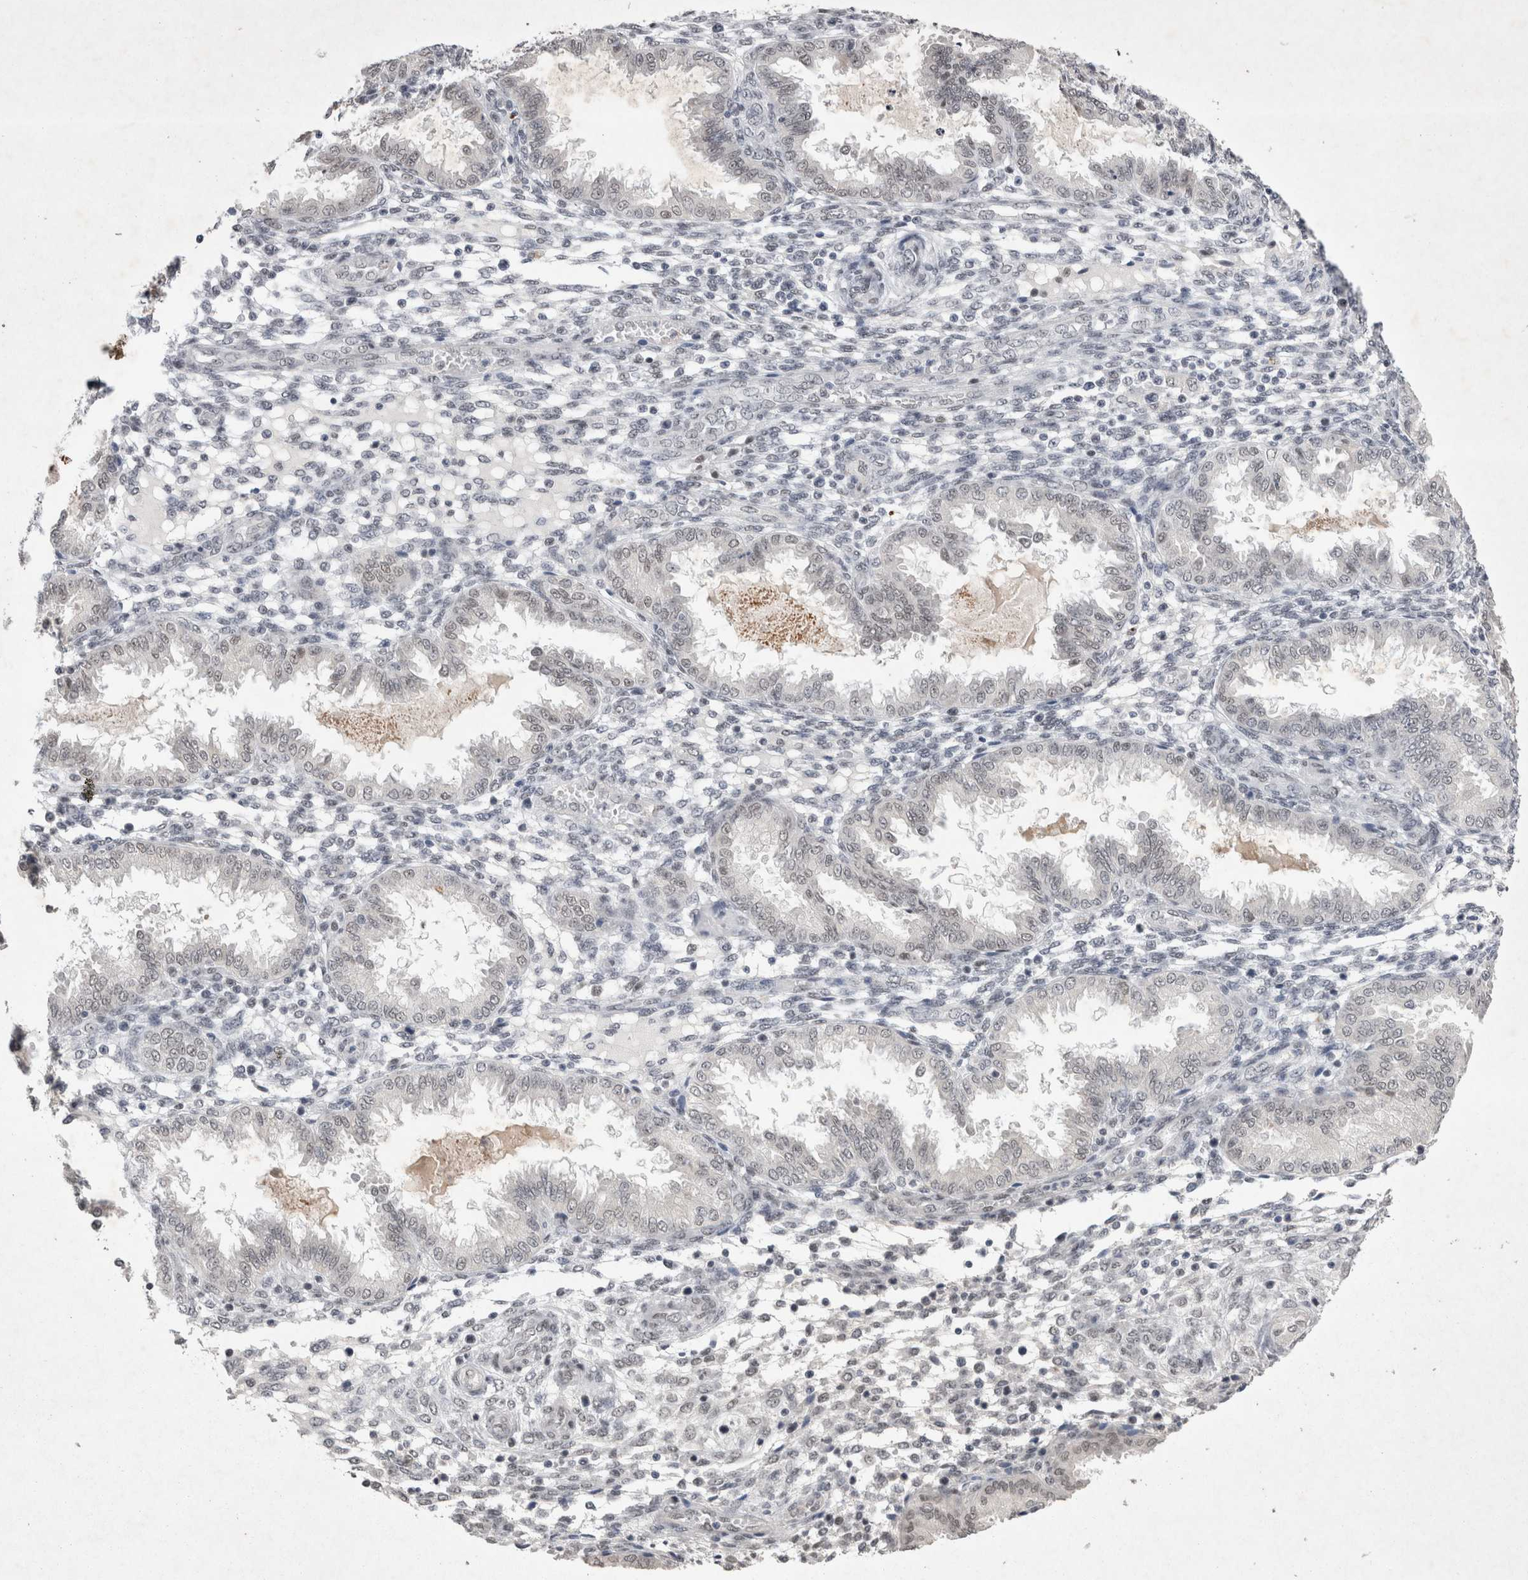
{"staining": {"intensity": "negative", "quantity": "none", "location": "none"}, "tissue": "endometrium", "cell_type": "Cells in endometrial stroma", "image_type": "normal", "snomed": [{"axis": "morphology", "description": "Normal tissue, NOS"}, {"axis": "topography", "description": "Endometrium"}], "caption": "This is an immunohistochemistry (IHC) micrograph of benign endometrium. There is no positivity in cells in endometrial stroma.", "gene": "RBM6", "patient": {"sex": "female", "age": 33}}